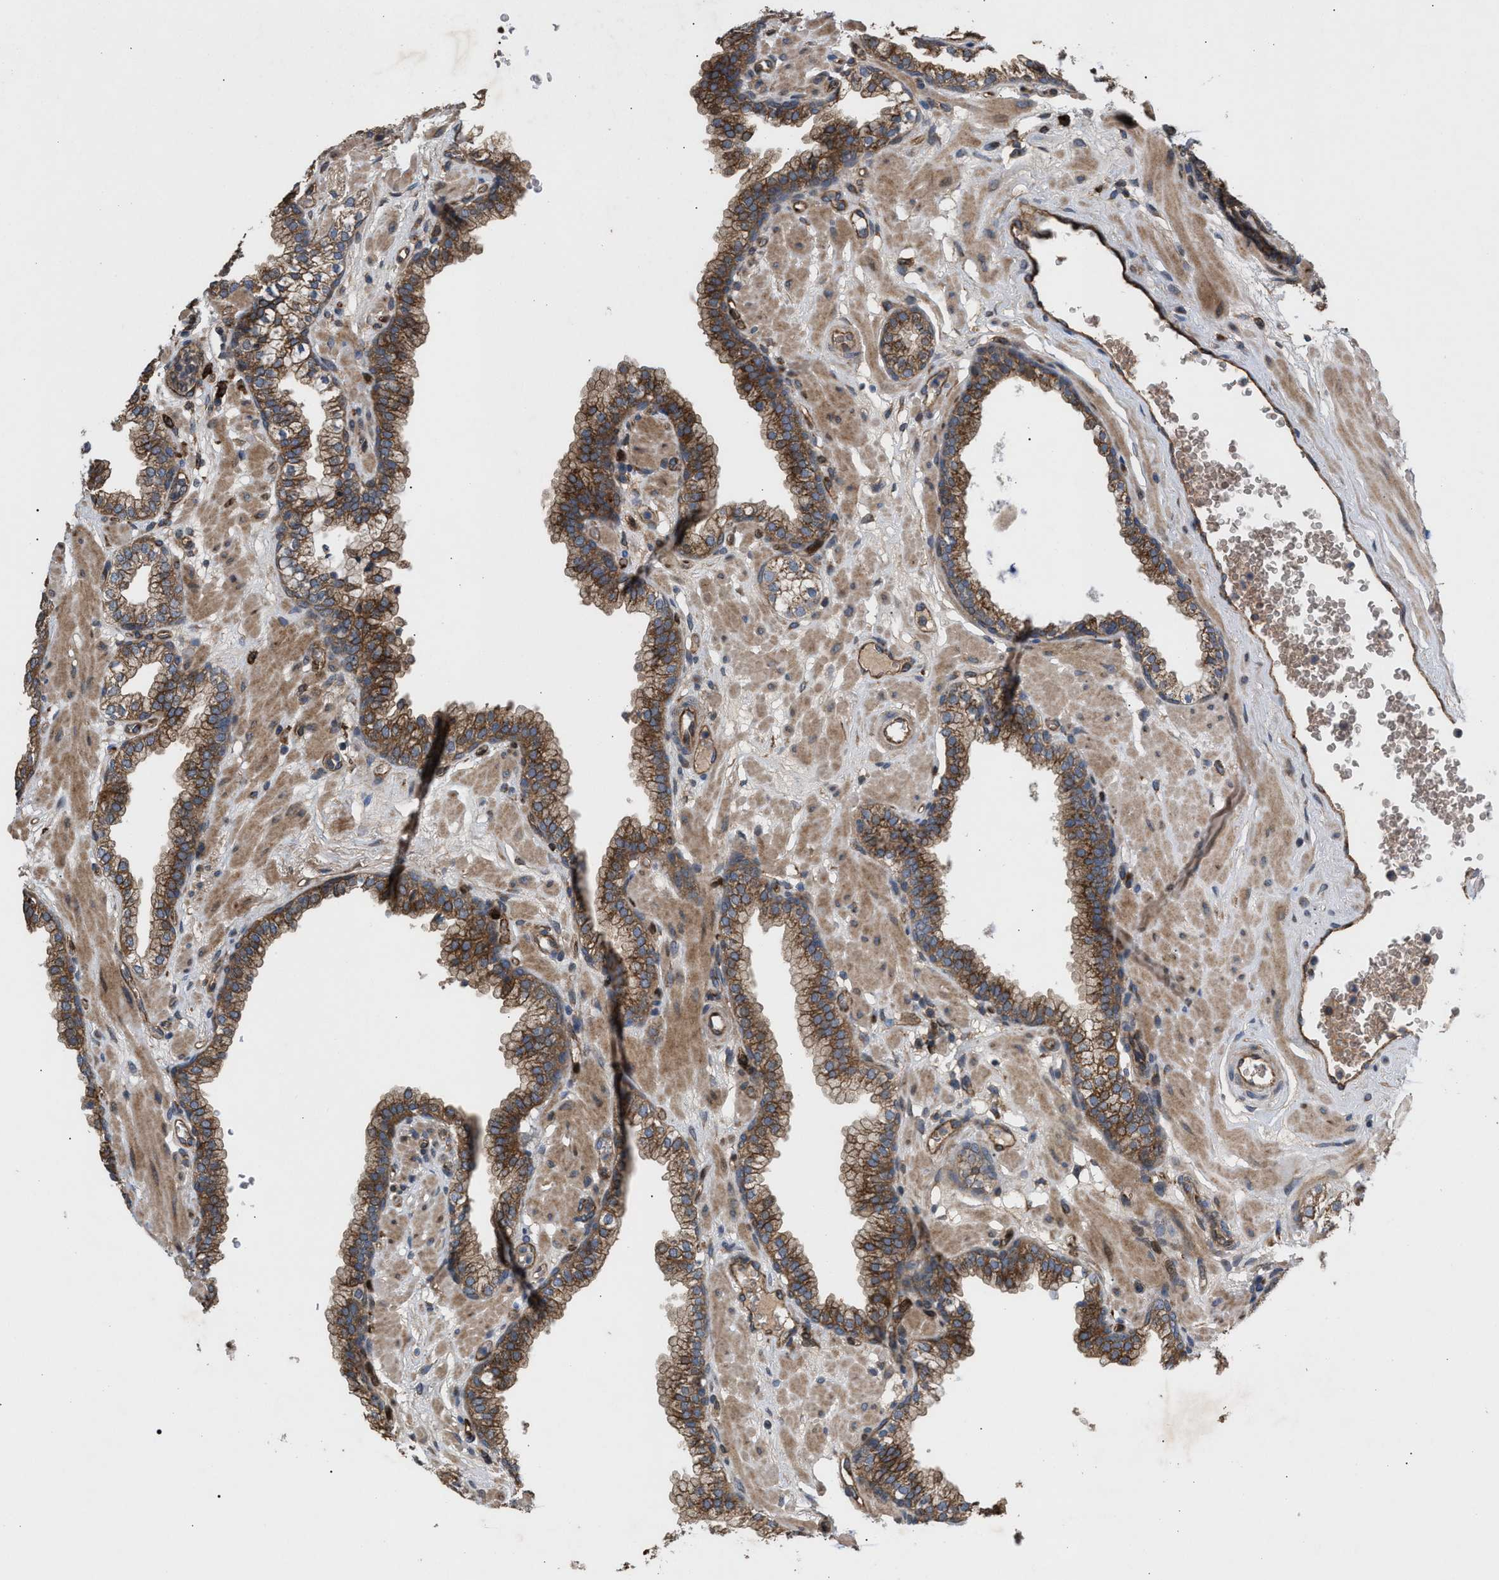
{"staining": {"intensity": "moderate", "quantity": ">75%", "location": "cytoplasmic/membranous"}, "tissue": "prostate", "cell_type": "Glandular cells", "image_type": "normal", "snomed": [{"axis": "morphology", "description": "Normal tissue, NOS"}, {"axis": "morphology", "description": "Urothelial carcinoma, Low grade"}, {"axis": "topography", "description": "Urinary bladder"}, {"axis": "topography", "description": "Prostate"}], "caption": "A brown stain highlights moderate cytoplasmic/membranous positivity of a protein in glandular cells of normal human prostate.", "gene": "GCC1", "patient": {"sex": "male", "age": 60}}